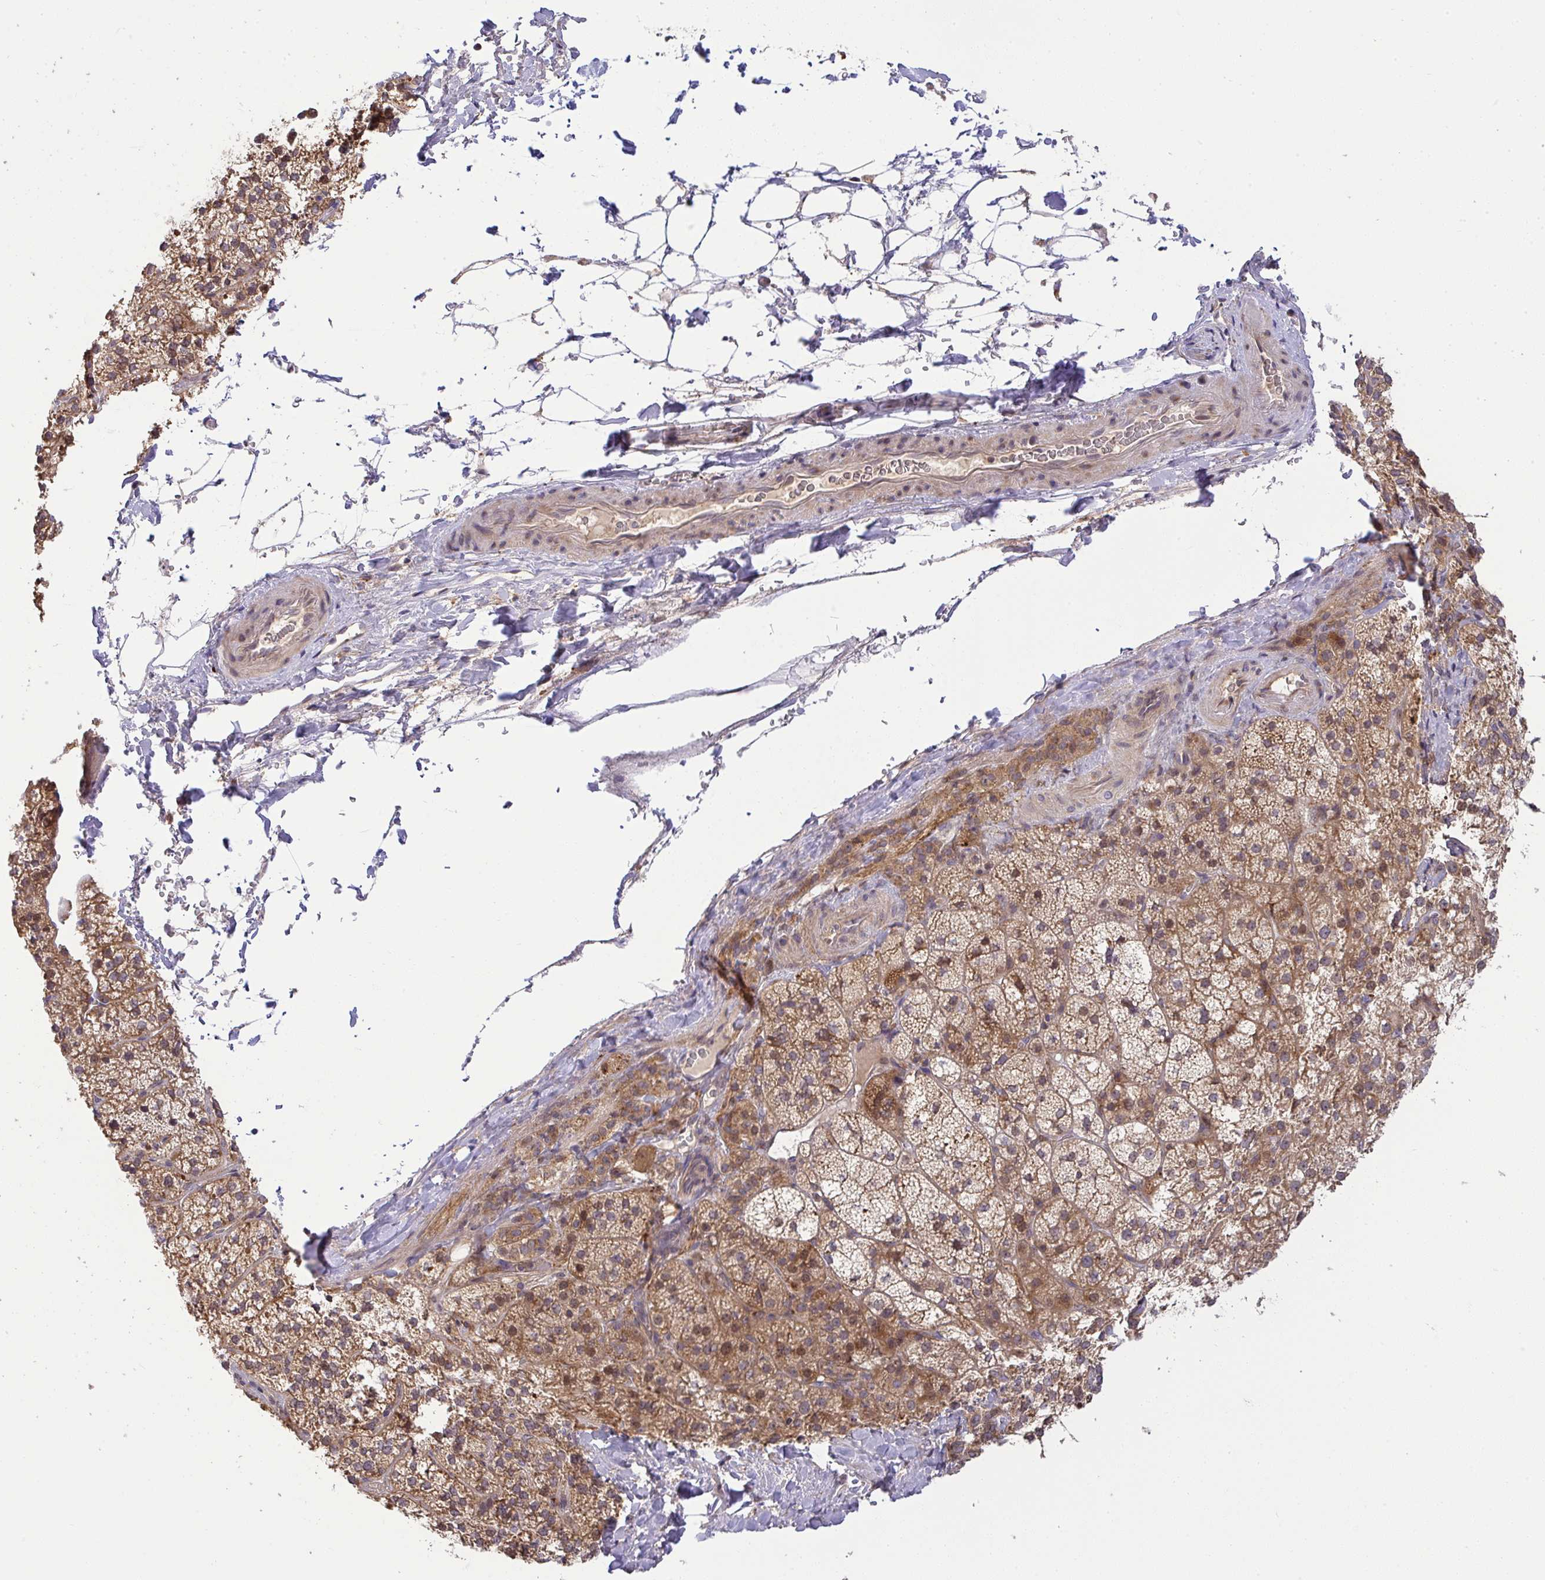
{"staining": {"intensity": "moderate", "quantity": ">75%", "location": "cytoplasmic/membranous,nuclear"}, "tissue": "adrenal gland", "cell_type": "Glandular cells", "image_type": "normal", "snomed": [{"axis": "morphology", "description": "Normal tissue, NOS"}, {"axis": "topography", "description": "Adrenal gland"}], "caption": "Protein expression analysis of benign adrenal gland demonstrates moderate cytoplasmic/membranous,nuclear positivity in about >75% of glandular cells. The staining was performed using DAB (3,3'-diaminobenzidine), with brown indicating positive protein expression. Nuclei are stained blue with hematoxylin.", "gene": "SLC9A6", "patient": {"sex": "female", "age": 60}}